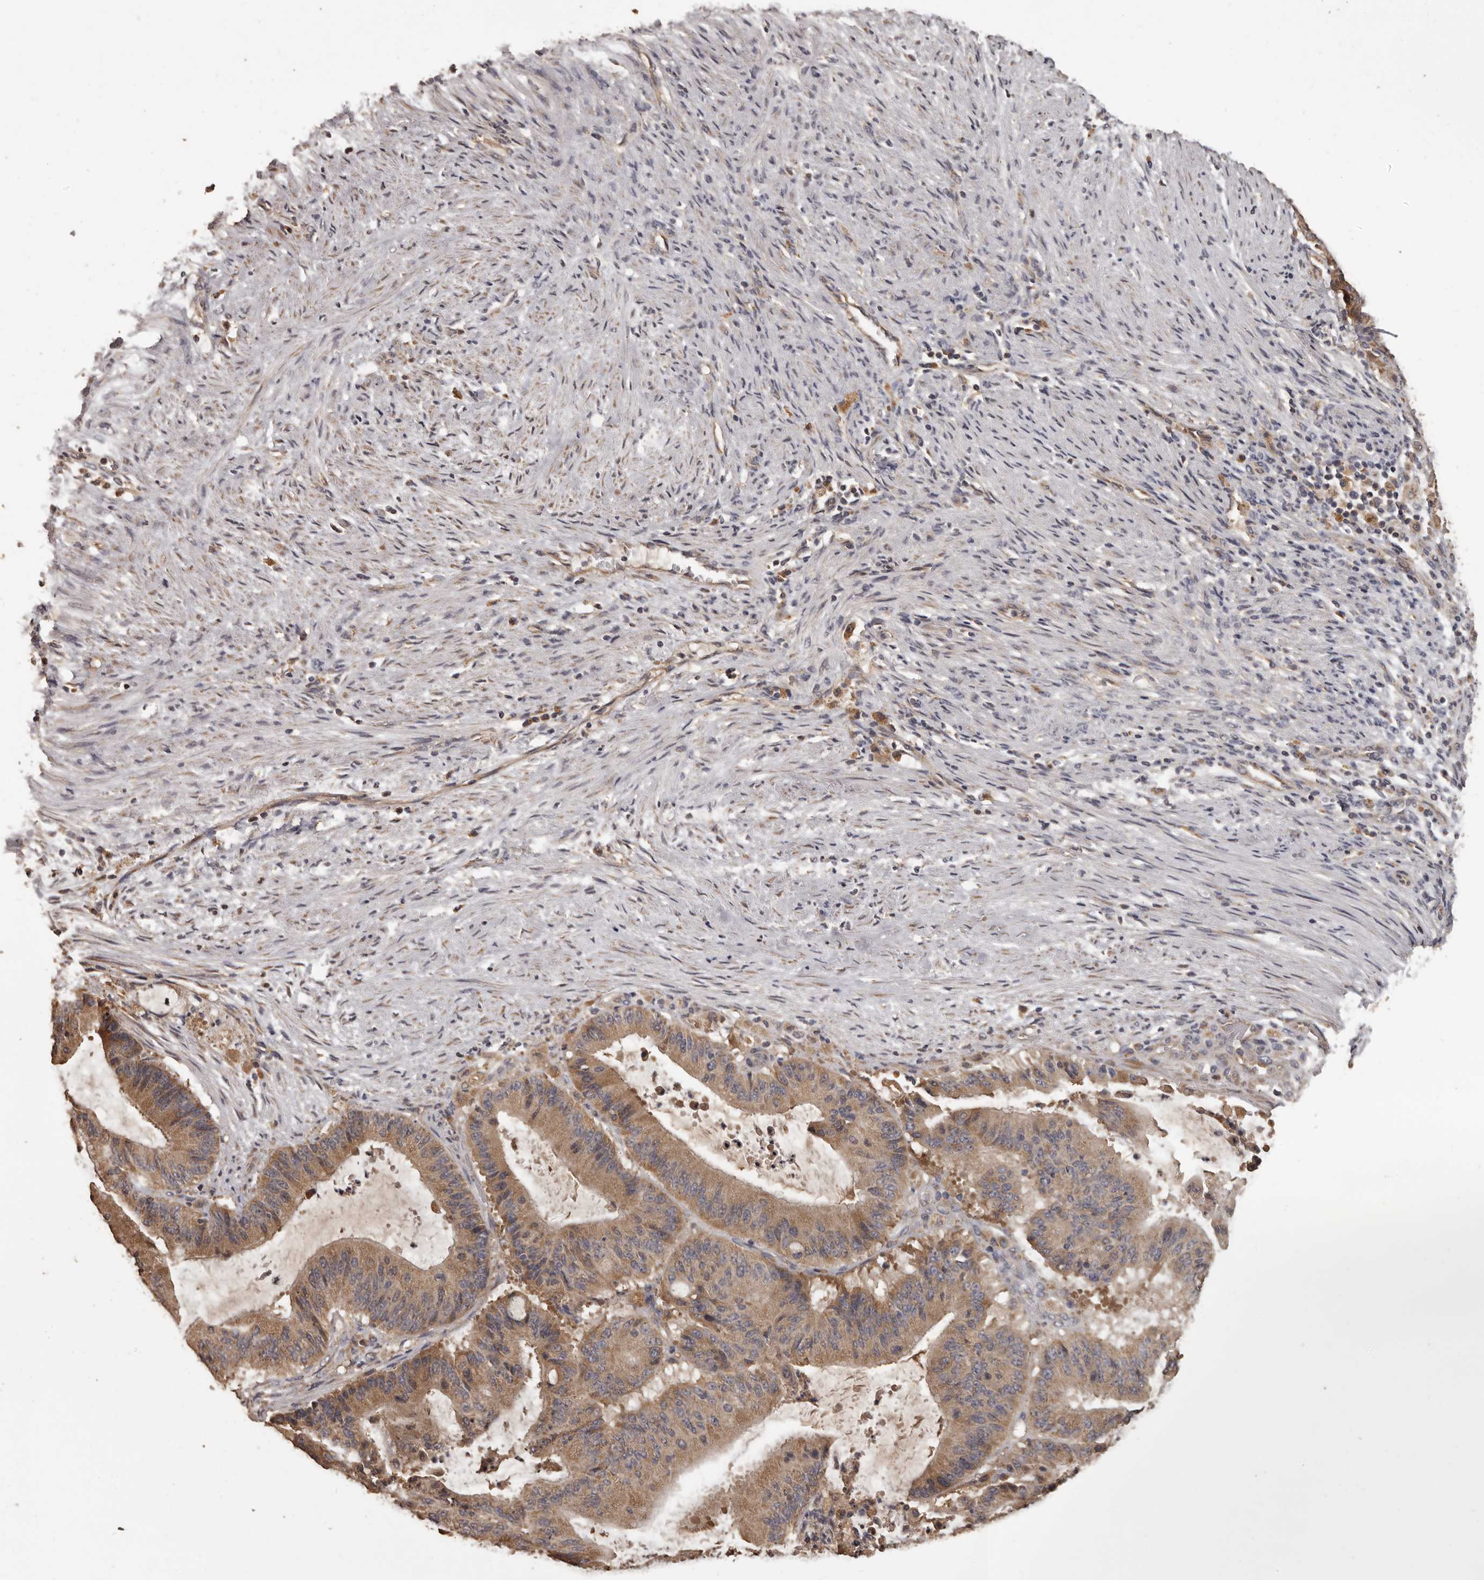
{"staining": {"intensity": "moderate", "quantity": ">75%", "location": "cytoplasmic/membranous"}, "tissue": "liver cancer", "cell_type": "Tumor cells", "image_type": "cancer", "snomed": [{"axis": "morphology", "description": "Normal tissue, NOS"}, {"axis": "morphology", "description": "Cholangiocarcinoma"}, {"axis": "topography", "description": "Liver"}, {"axis": "topography", "description": "Peripheral nerve tissue"}], "caption": "Human liver cancer (cholangiocarcinoma) stained for a protein (brown) exhibits moderate cytoplasmic/membranous positive positivity in approximately >75% of tumor cells.", "gene": "MGAT5", "patient": {"sex": "female", "age": 73}}